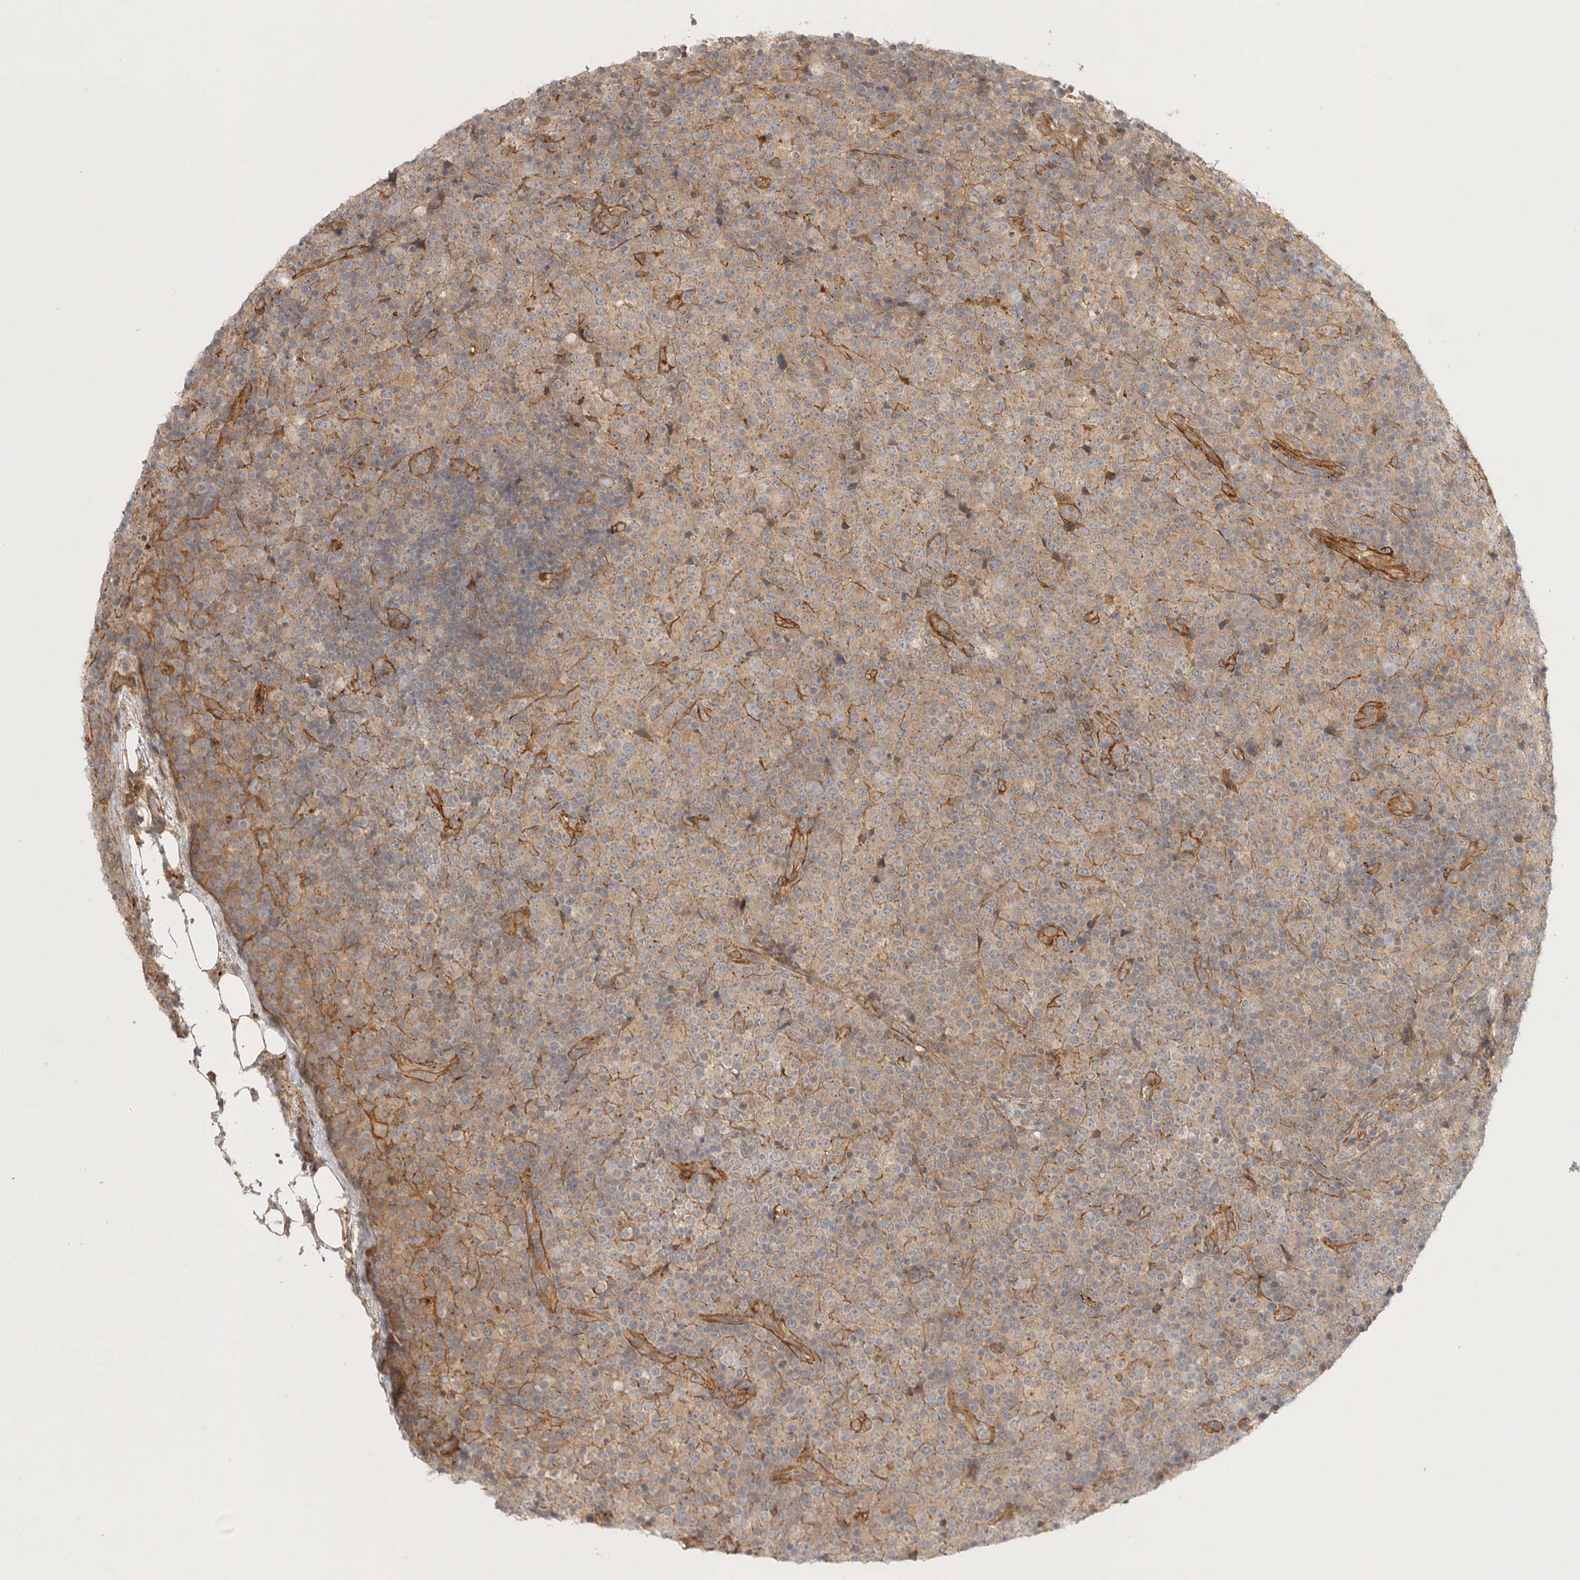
{"staining": {"intensity": "weak", "quantity": ">75%", "location": "cytoplasmic/membranous"}, "tissue": "lymphoma", "cell_type": "Tumor cells", "image_type": "cancer", "snomed": [{"axis": "morphology", "description": "Malignant lymphoma, non-Hodgkin's type, High grade"}, {"axis": "topography", "description": "Lymph node"}], "caption": "Human lymphoma stained for a protein (brown) reveals weak cytoplasmic/membranous positive positivity in approximately >75% of tumor cells.", "gene": "LONRF1", "patient": {"sex": "male", "age": 13}}